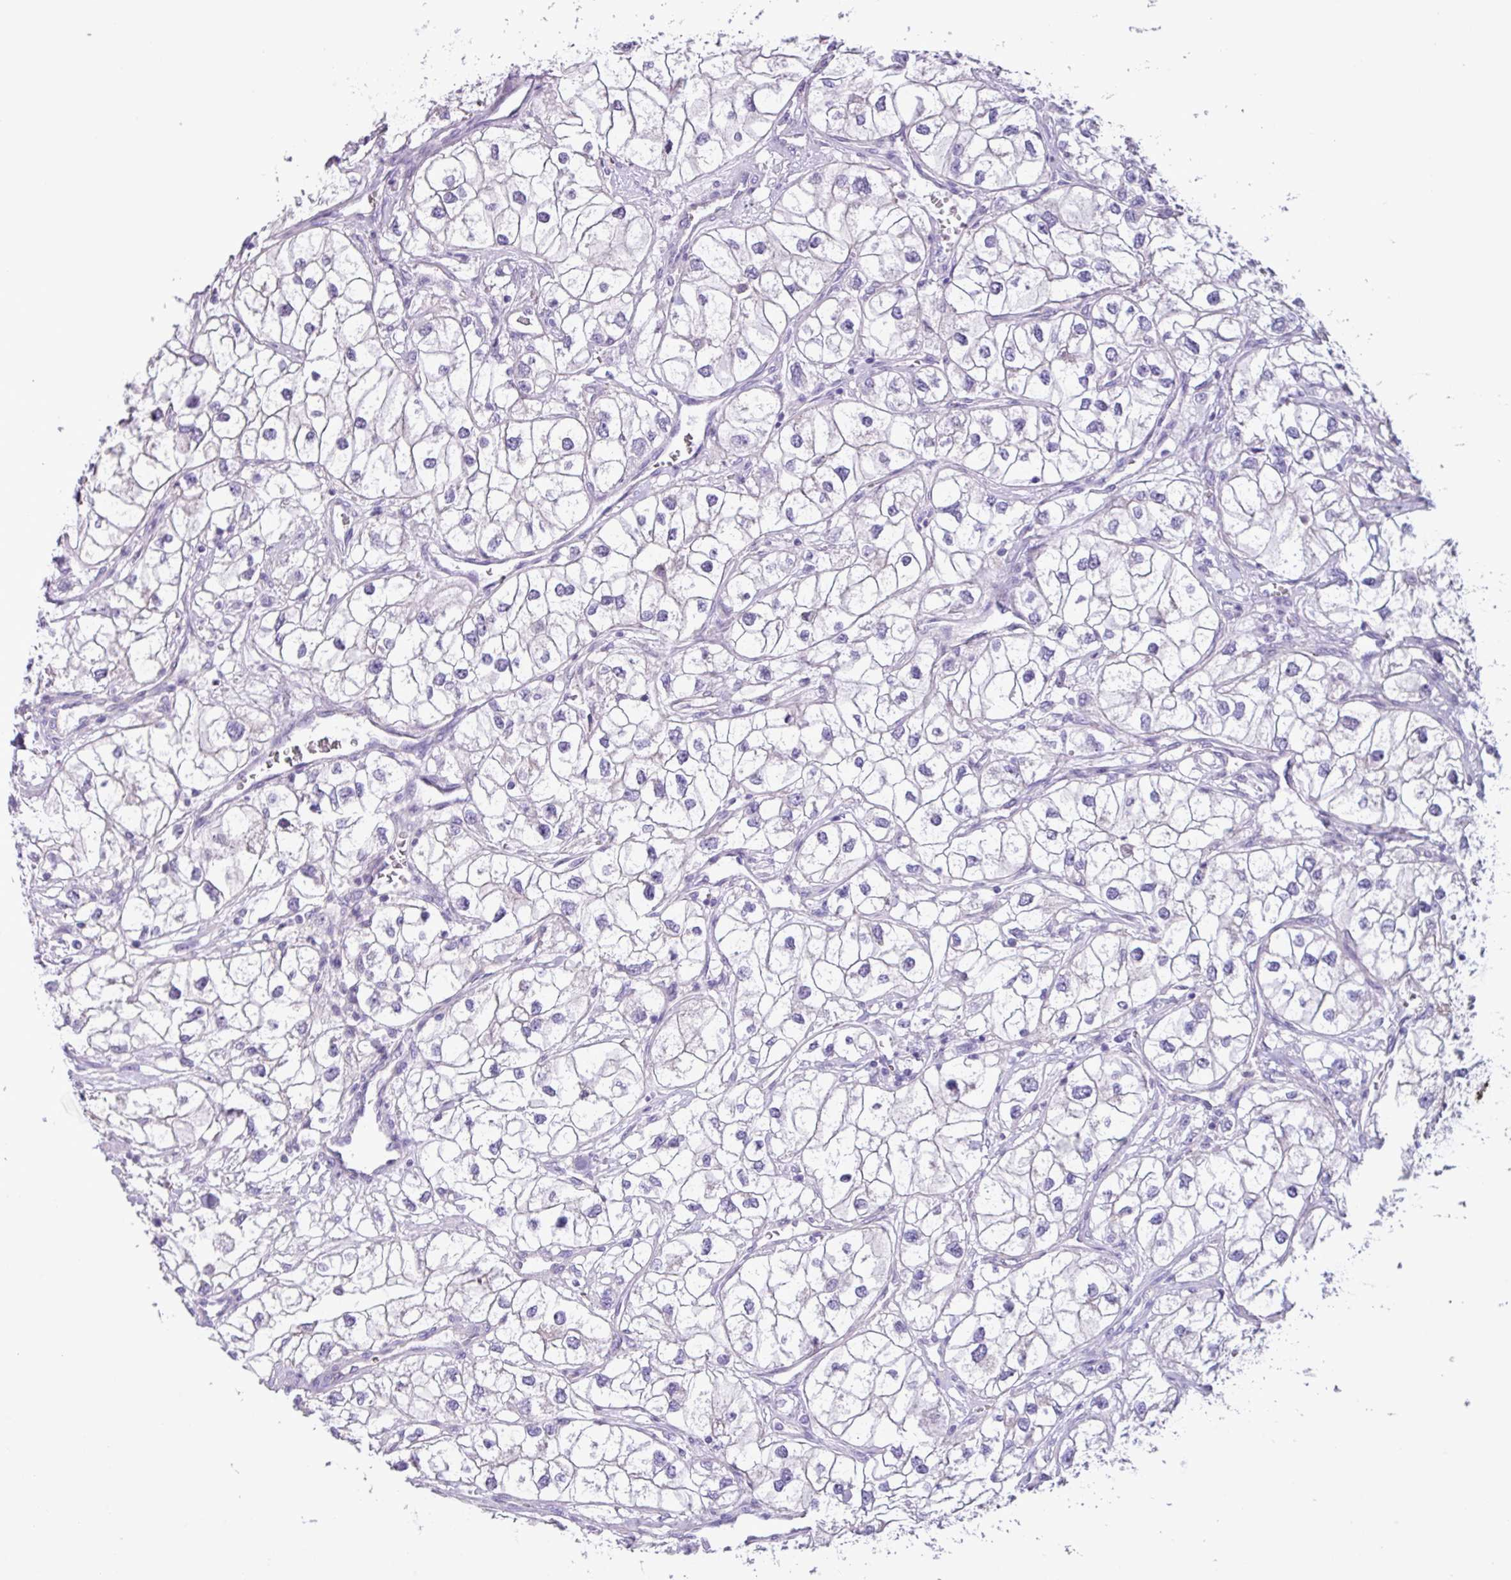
{"staining": {"intensity": "negative", "quantity": "none", "location": "none"}, "tissue": "renal cancer", "cell_type": "Tumor cells", "image_type": "cancer", "snomed": [{"axis": "morphology", "description": "Adenocarcinoma, NOS"}, {"axis": "topography", "description": "Kidney"}], "caption": "High power microscopy photomicrograph of an immunohistochemistry photomicrograph of renal adenocarcinoma, revealing no significant positivity in tumor cells. Nuclei are stained in blue.", "gene": "CYSTM1", "patient": {"sex": "male", "age": 59}}